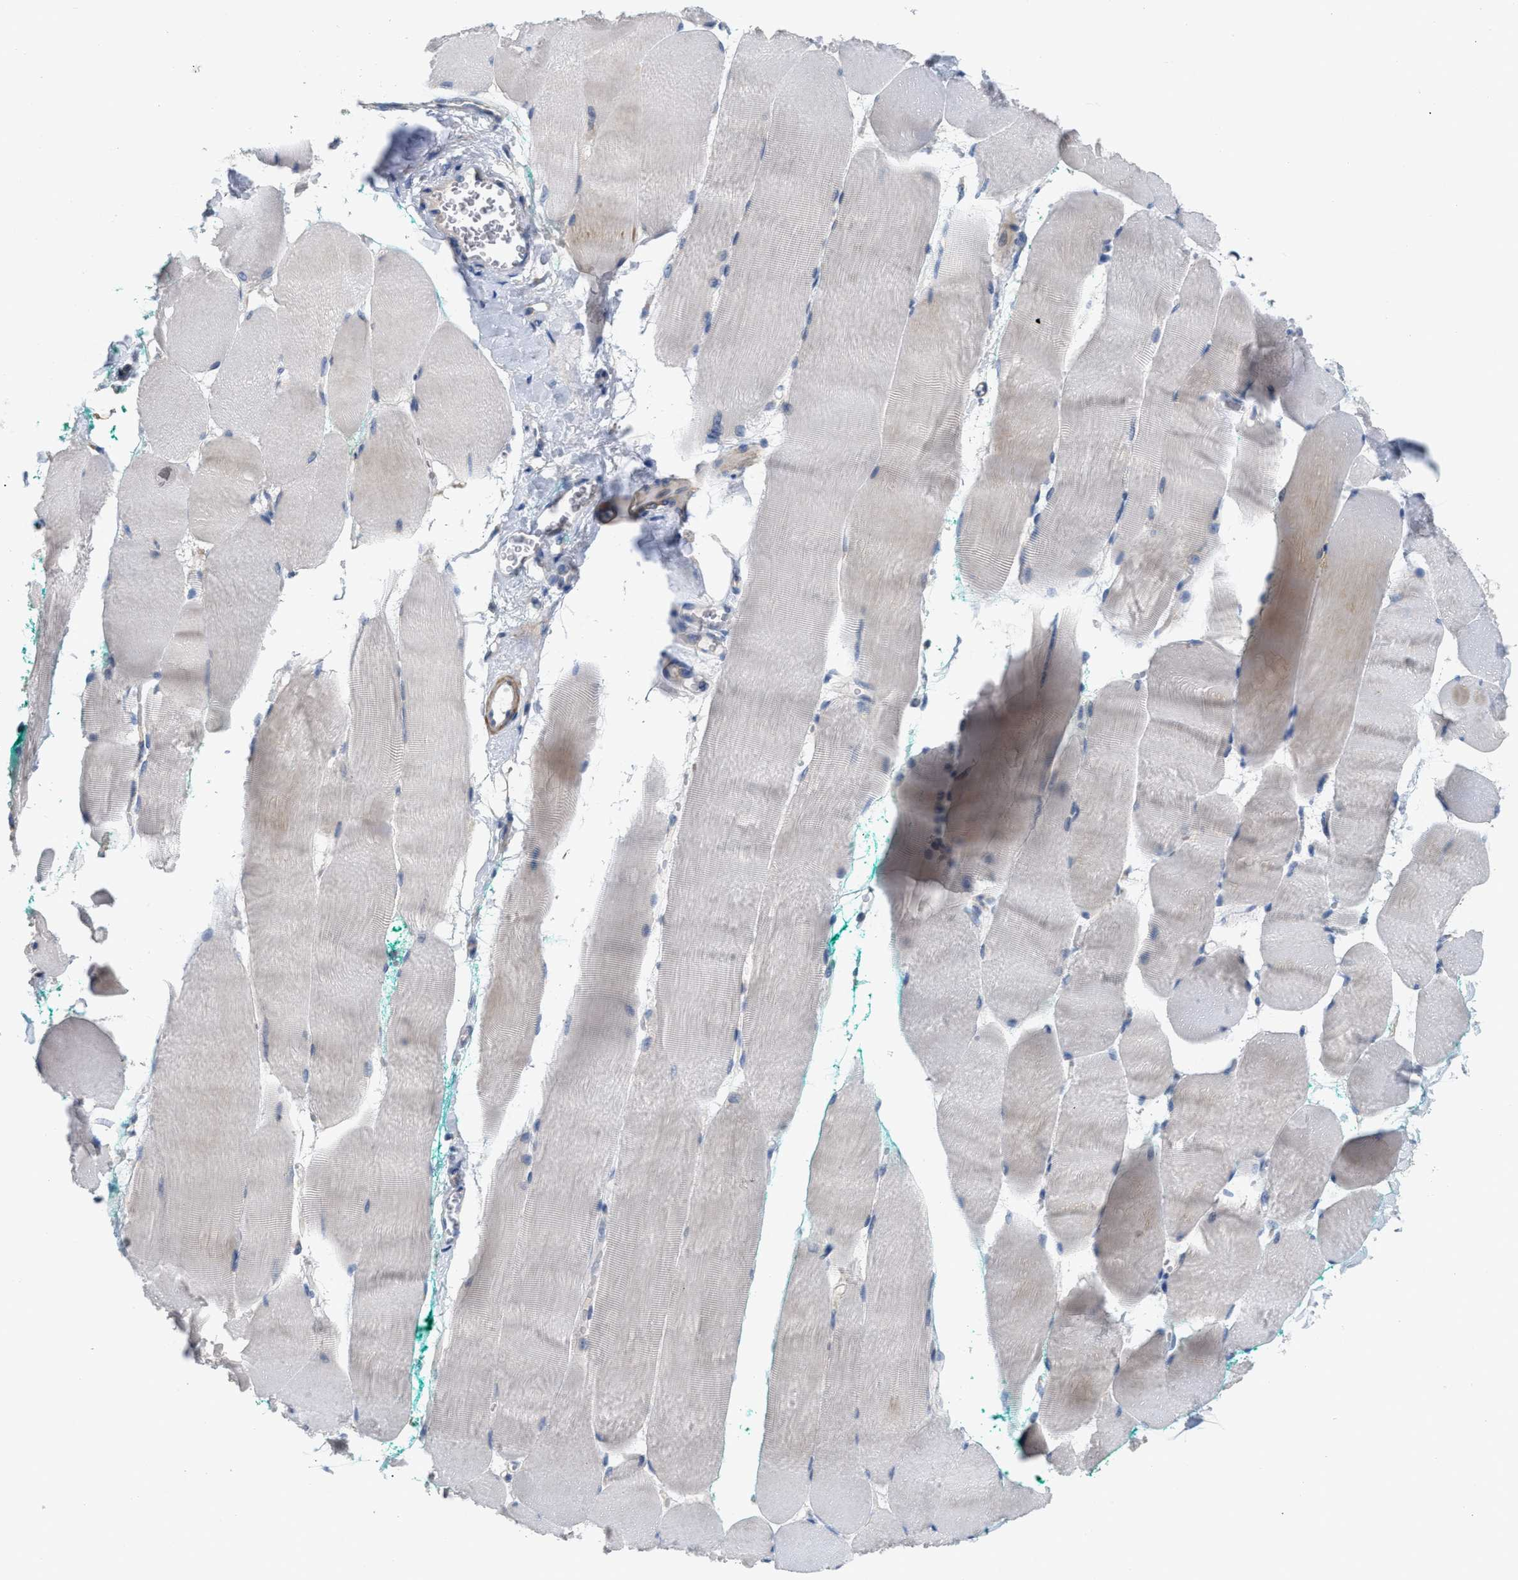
{"staining": {"intensity": "weak", "quantity": "<25%", "location": "cytoplasmic/membranous"}, "tissue": "skeletal muscle", "cell_type": "Myocytes", "image_type": "normal", "snomed": [{"axis": "morphology", "description": "Normal tissue, NOS"}, {"axis": "morphology", "description": "Squamous cell carcinoma, NOS"}, {"axis": "topography", "description": "Skeletal muscle"}], "caption": "High magnification brightfield microscopy of normal skeletal muscle stained with DAB (3,3'-diaminobenzidine) (brown) and counterstained with hematoxylin (blue): myocytes show no significant positivity.", "gene": "DHX58", "patient": {"sex": "male", "age": 51}}